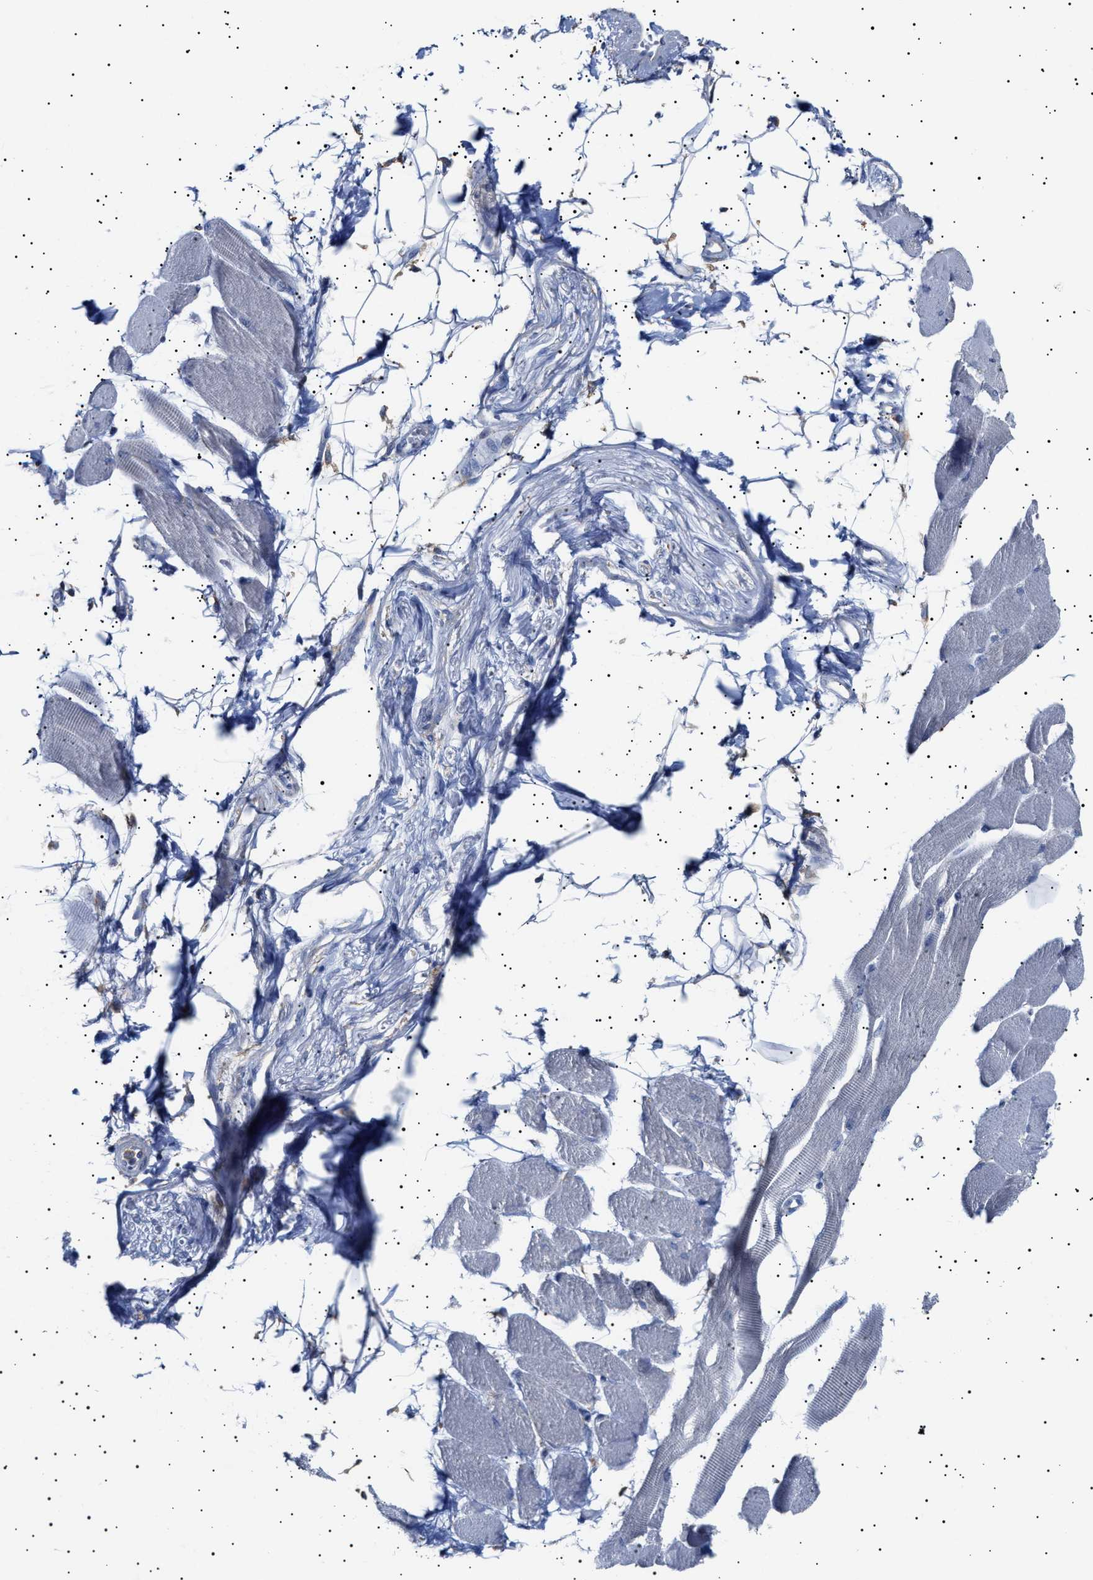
{"staining": {"intensity": "negative", "quantity": "none", "location": "none"}, "tissue": "skeletal muscle", "cell_type": "Myocytes", "image_type": "normal", "snomed": [{"axis": "morphology", "description": "Normal tissue, NOS"}, {"axis": "topography", "description": "Skeletal muscle"}, {"axis": "topography", "description": "Peripheral nerve tissue"}], "caption": "An IHC photomicrograph of normal skeletal muscle is shown. There is no staining in myocytes of skeletal muscle.", "gene": "ERCC6L2", "patient": {"sex": "female", "age": 84}}